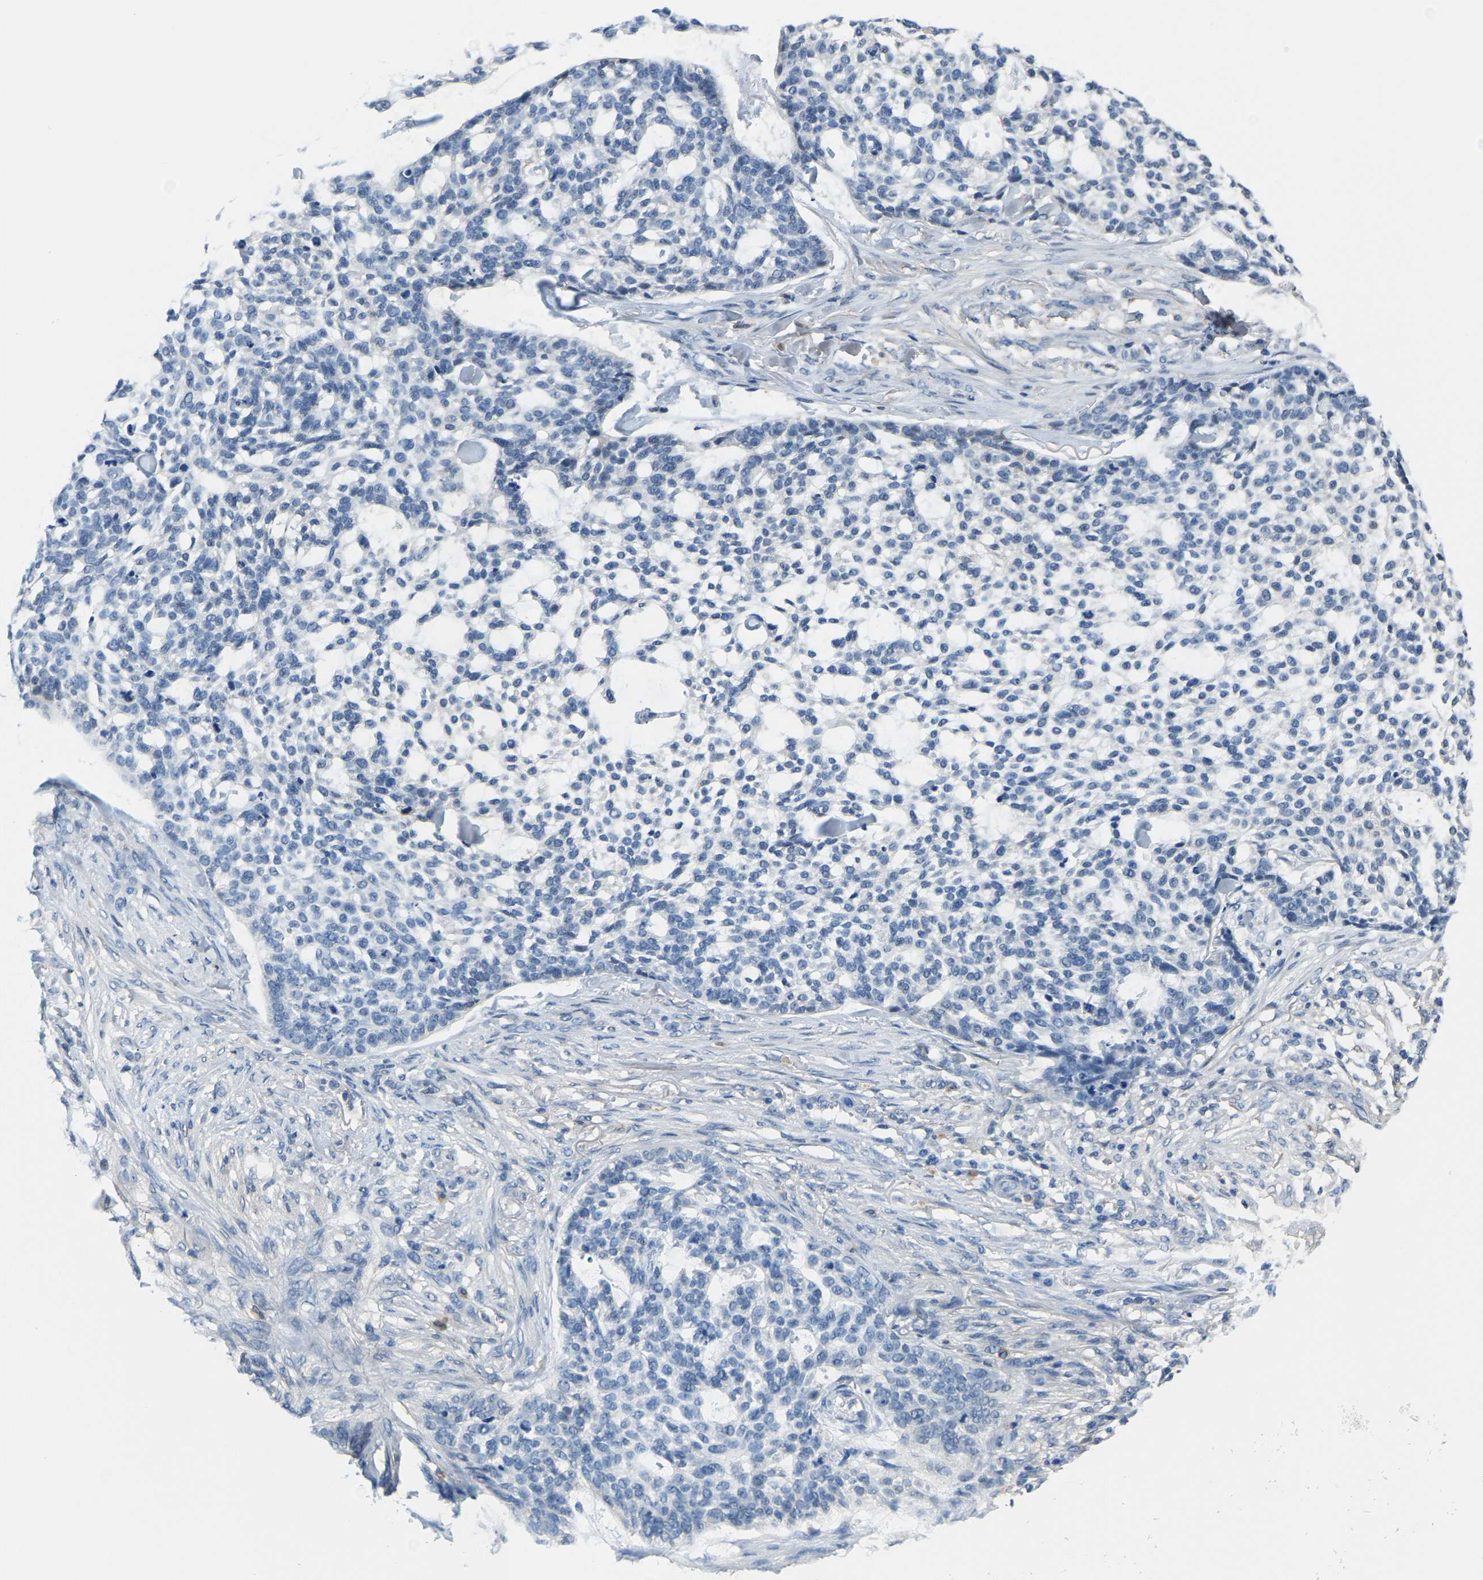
{"staining": {"intensity": "negative", "quantity": "none", "location": "none"}, "tissue": "skin cancer", "cell_type": "Tumor cells", "image_type": "cancer", "snomed": [{"axis": "morphology", "description": "Basal cell carcinoma"}, {"axis": "topography", "description": "Skin"}], "caption": "A high-resolution photomicrograph shows IHC staining of skin basal cell carcinoma, which reveals no significant positivity in tumor cells.", "gene": "SSH3", "patient": {"sex": "female", "age": 64}}